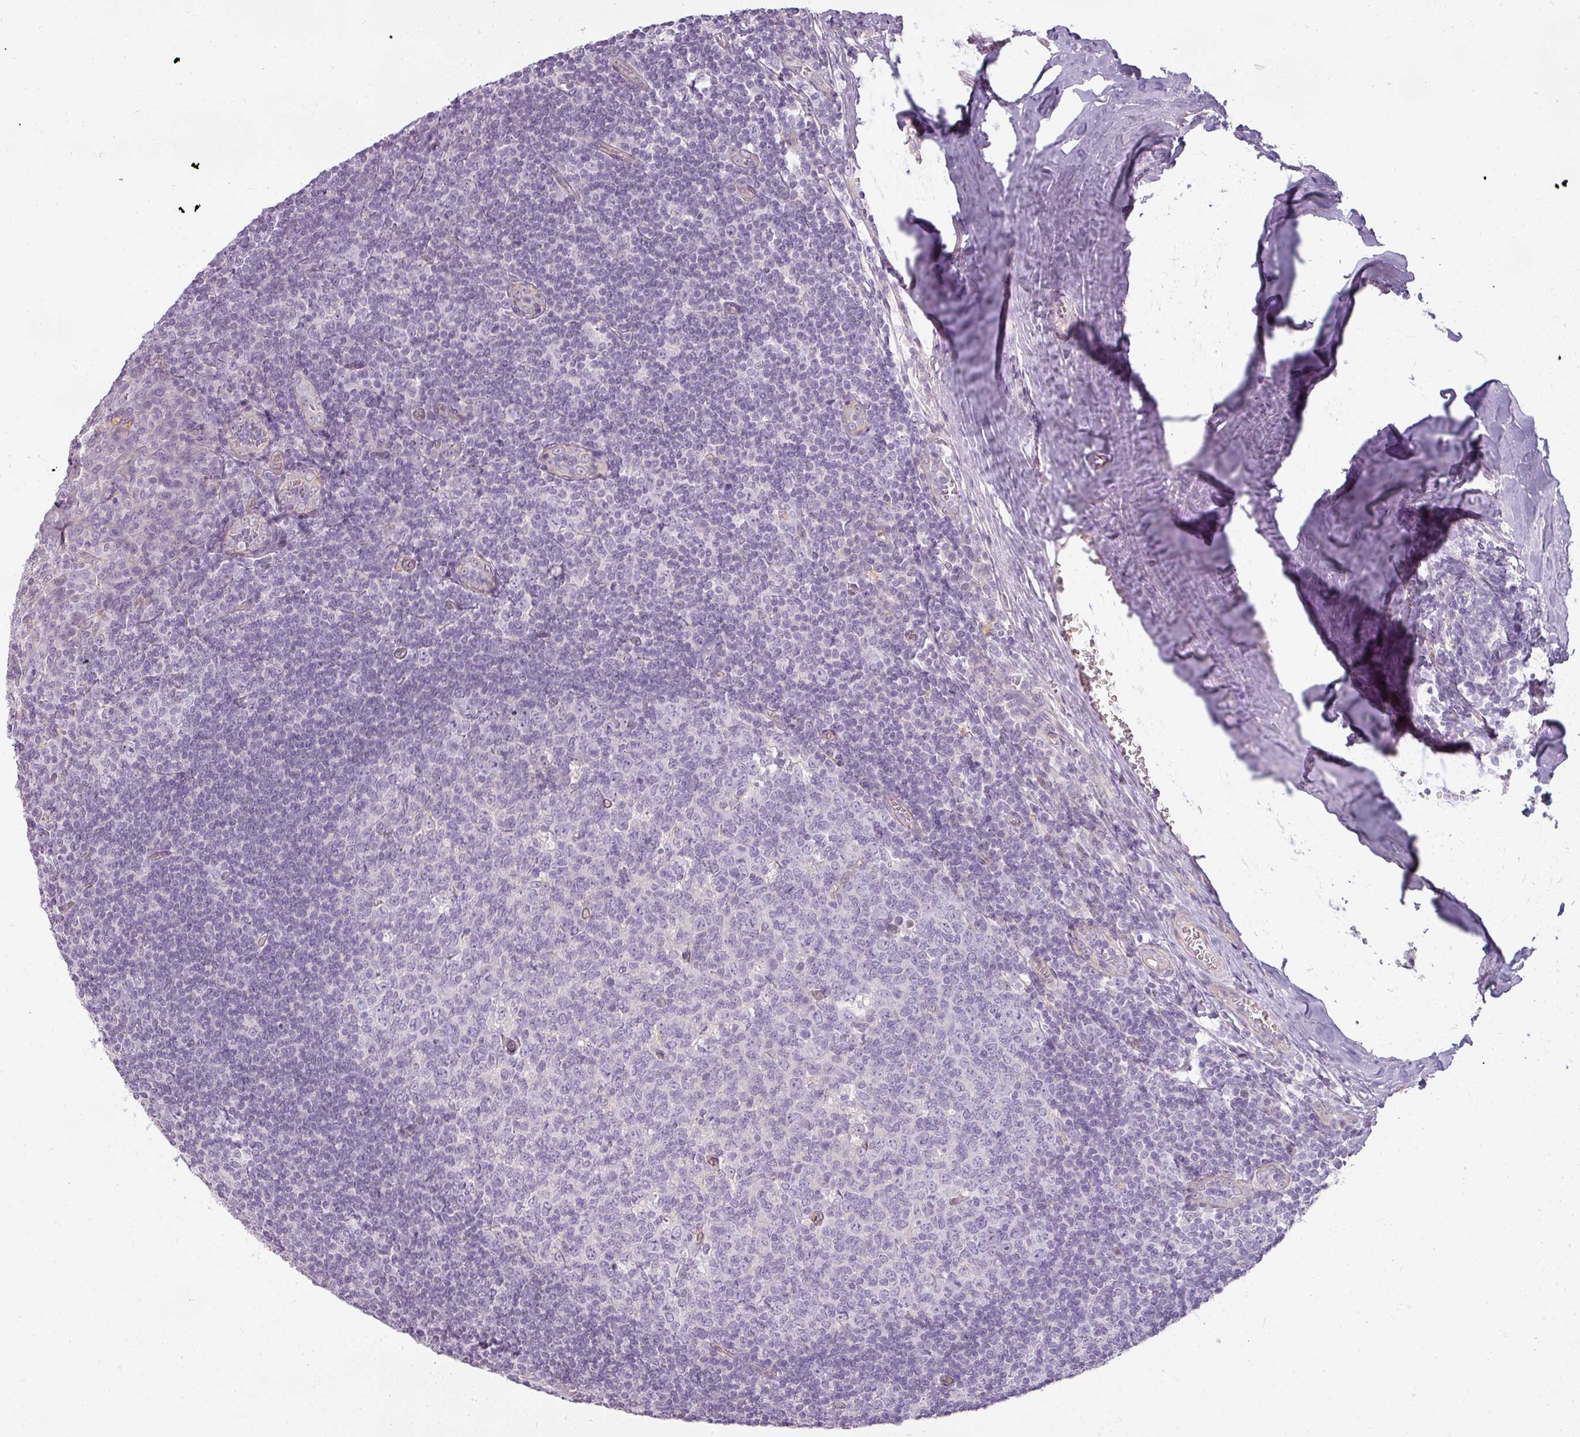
{"staining": {"intensity": "negative", "quantity": "none", "location": "none"}, "tissue": "tonsil", "cell_type": "Germinal center cells", "image_type": "normal", "snomed": [{"axis": "morphology", "description": "Normal tissue, NOS"}, {"axis": "topography", "description": "Tonsil"}], "caption": "DAB immunohistochemical staining of benign tonsil demonstrates no significant expression in germinal center cells. (Stains: DAB immunohistochemistry (IHC) with hematoxylin counter stain, Microscopy: brightfield microscopy at high magnification).", "gene": "ASB1", "patient": {"sex": "male", "age": 27}}